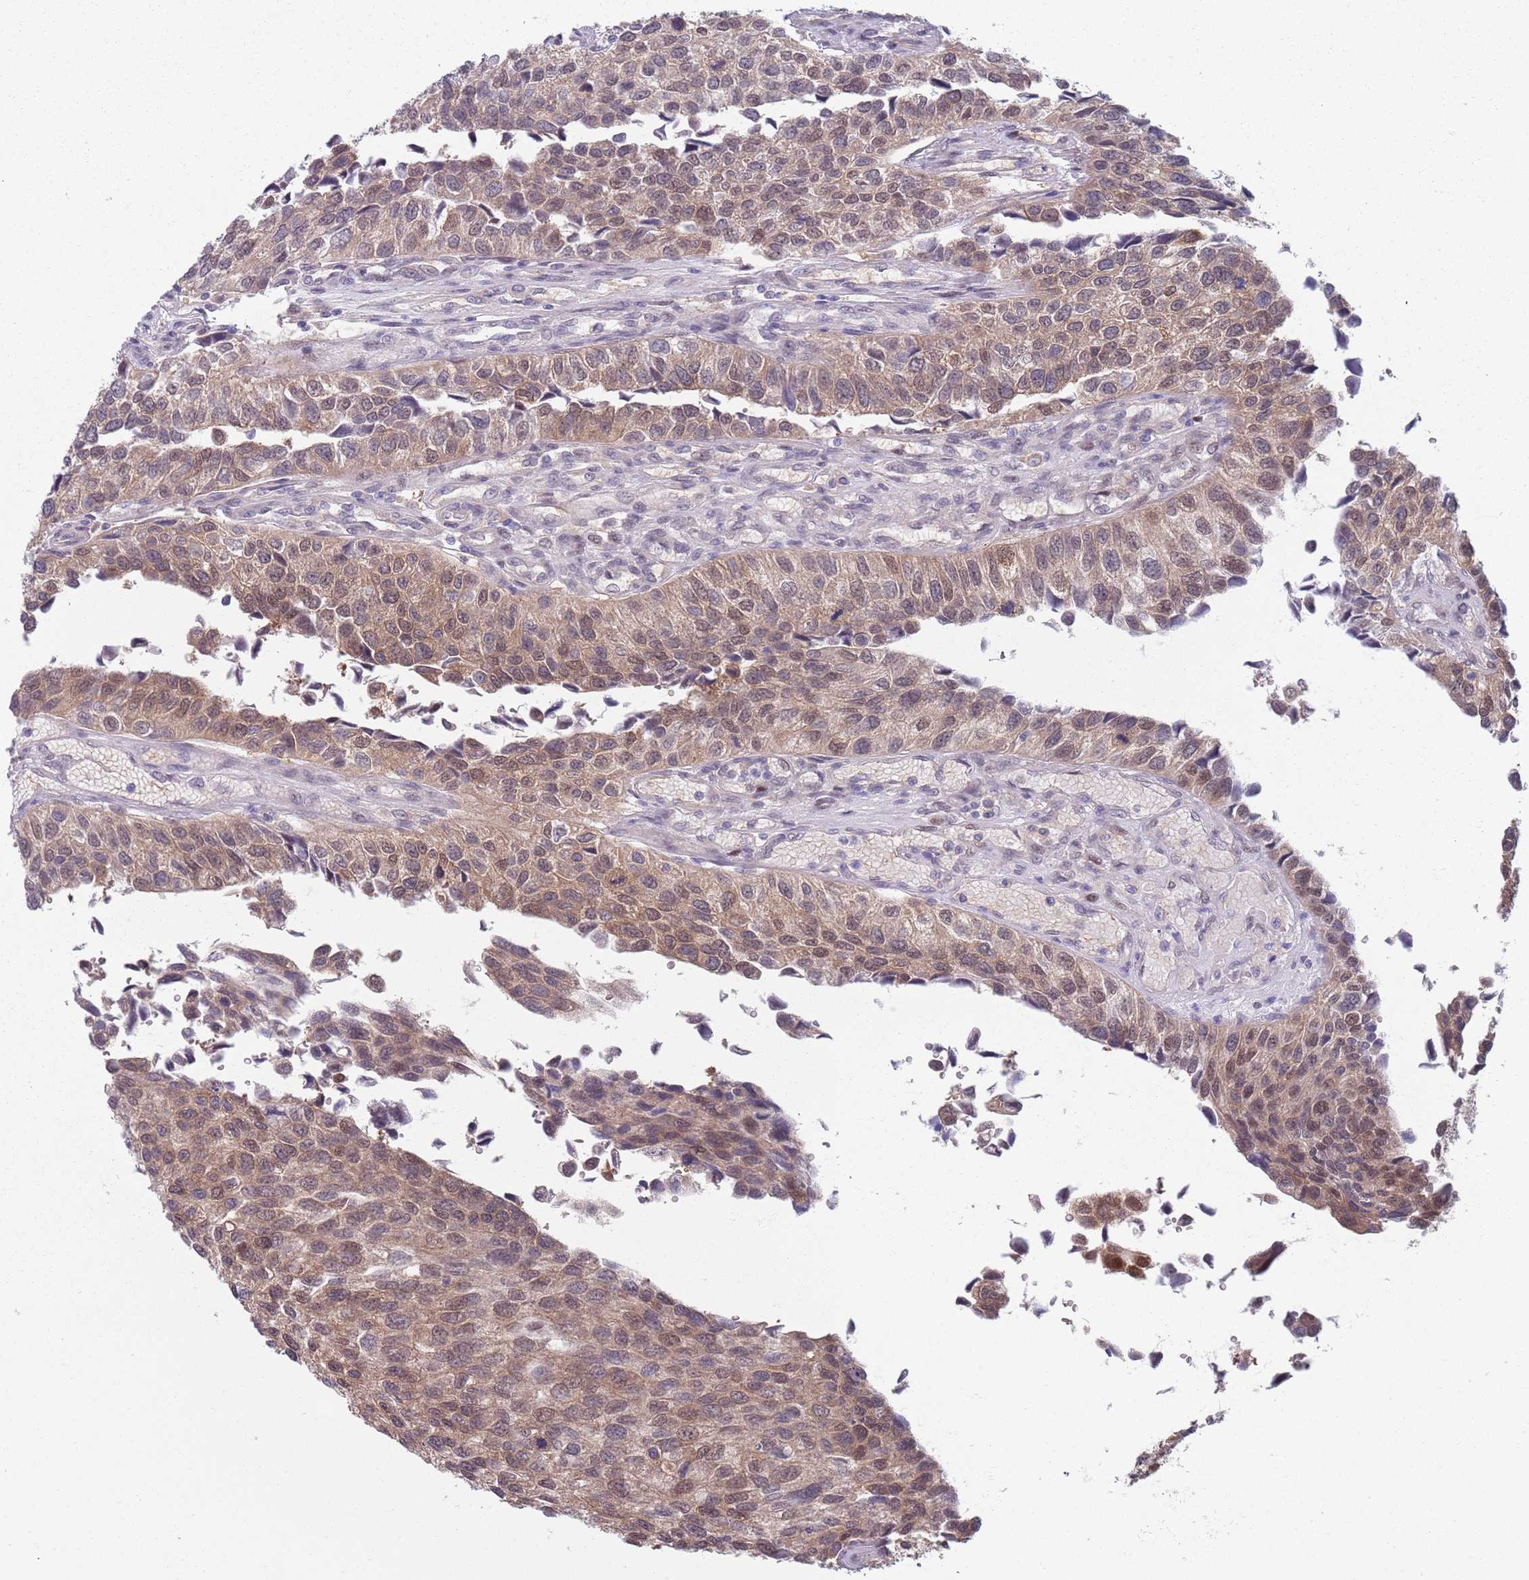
{"staining": {"intensity": "moderate", "quantity": ">75%", "location": "cytoplasmic/membranous,nuclear"}, "tissue": "urothelial cancer", "cell_type": "Tumor cells", "image_type": "cancer", "snomed": [{"axis": "morphology", "description": "Urothelial carcinoma, NOS"}, {"axis": "topography", "description": "Urinary bladder"}], "caption": "Tumor cells show moderate cytoplasmic/membranous and nuclear staining in about >75% of cells in transitional cell carcinoma.", "gene": "CLNS1A", "patient": {"sex": "male", "age": 55}}